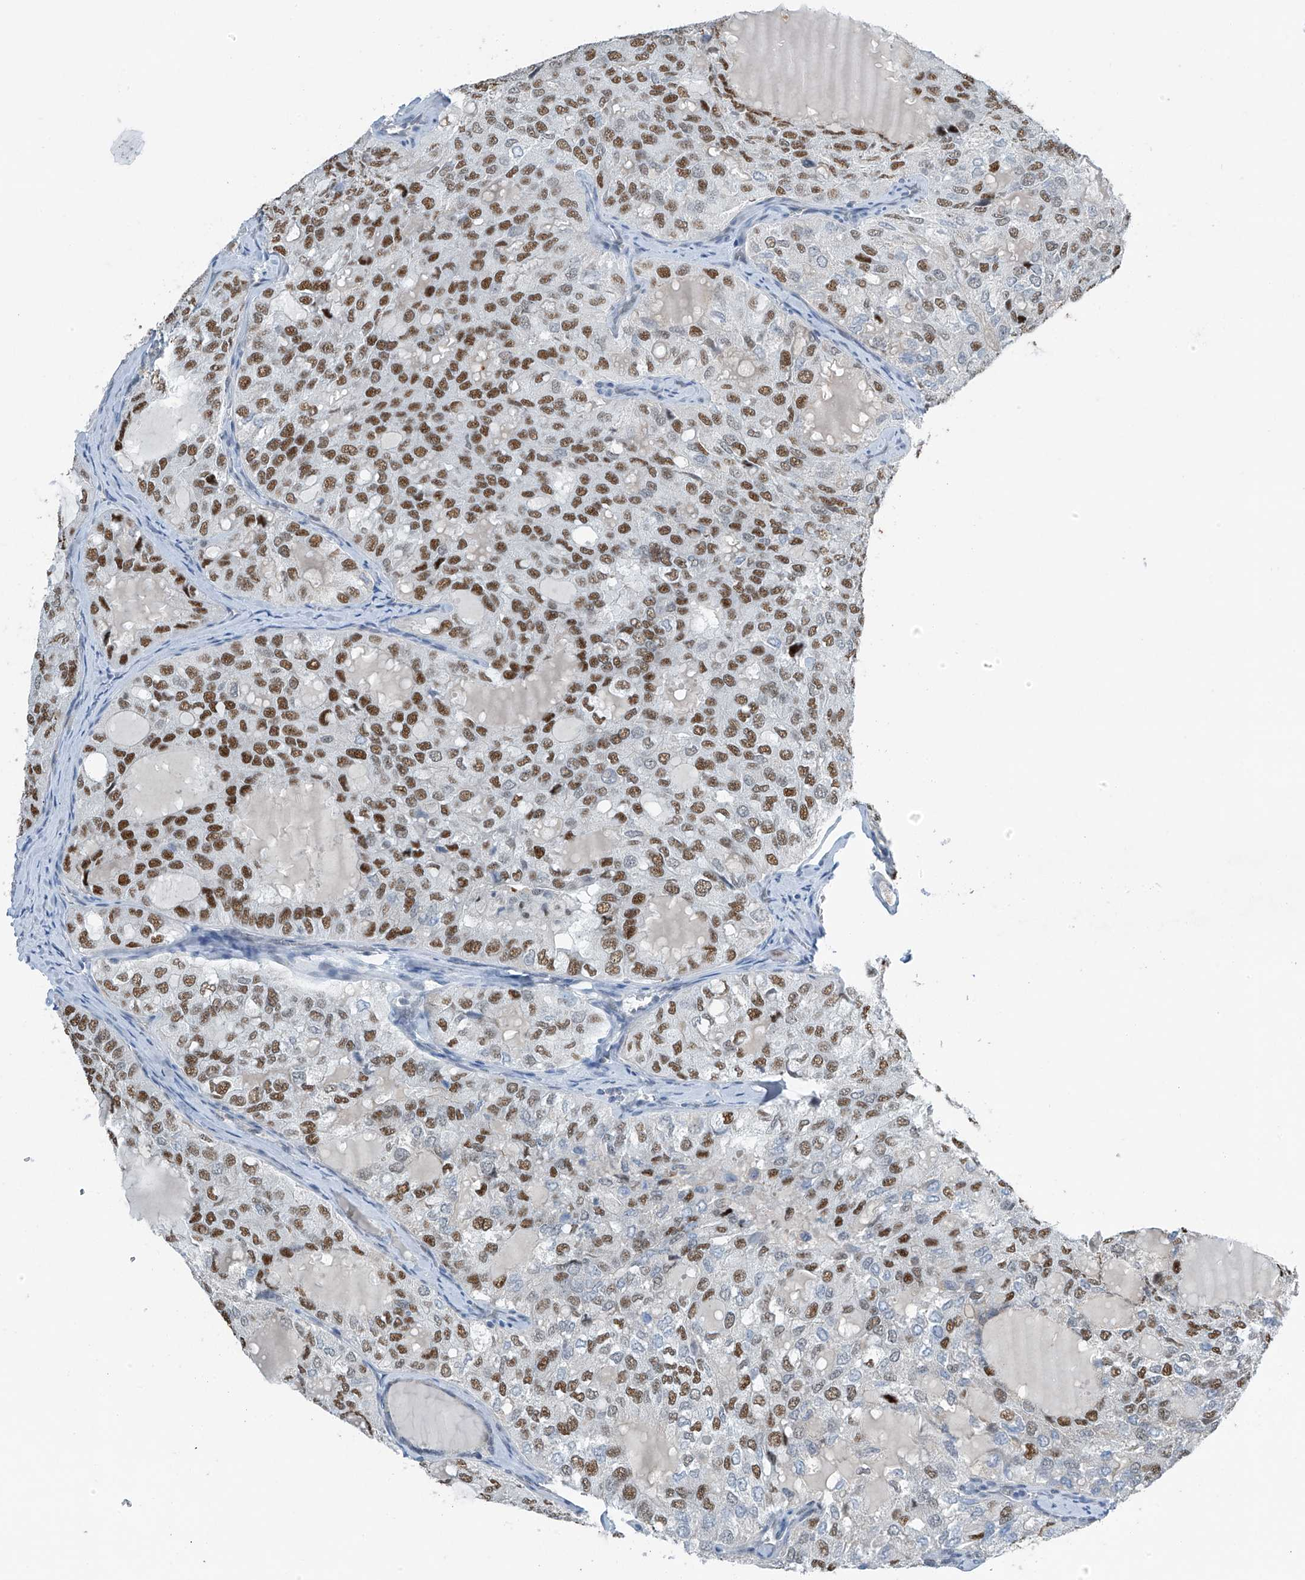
{"staining": {"intensity": "moderate", "quantity": "25%-75%", "location": "nuclear"}, "tissue": "thyroid cancer", "cell_type": "Tumor cells", "image_type": "cancer", "snomed": [{"axis": "morphology", "description": "Follicular adenoma carcinoma, NOS"}, {"axis": "topography", "description": "Thyroid gland"}], "caption": "IHC image of neoplastic tissue: human thyroid cancer stained using immunohistochemistry reveals medium levels of moderate protein expression localized specifically in the nuclear of tumor cells, appearing as a nuclear brown color.", "gene": "TAF8", "patient": {"sex": "male", "age": 75}}